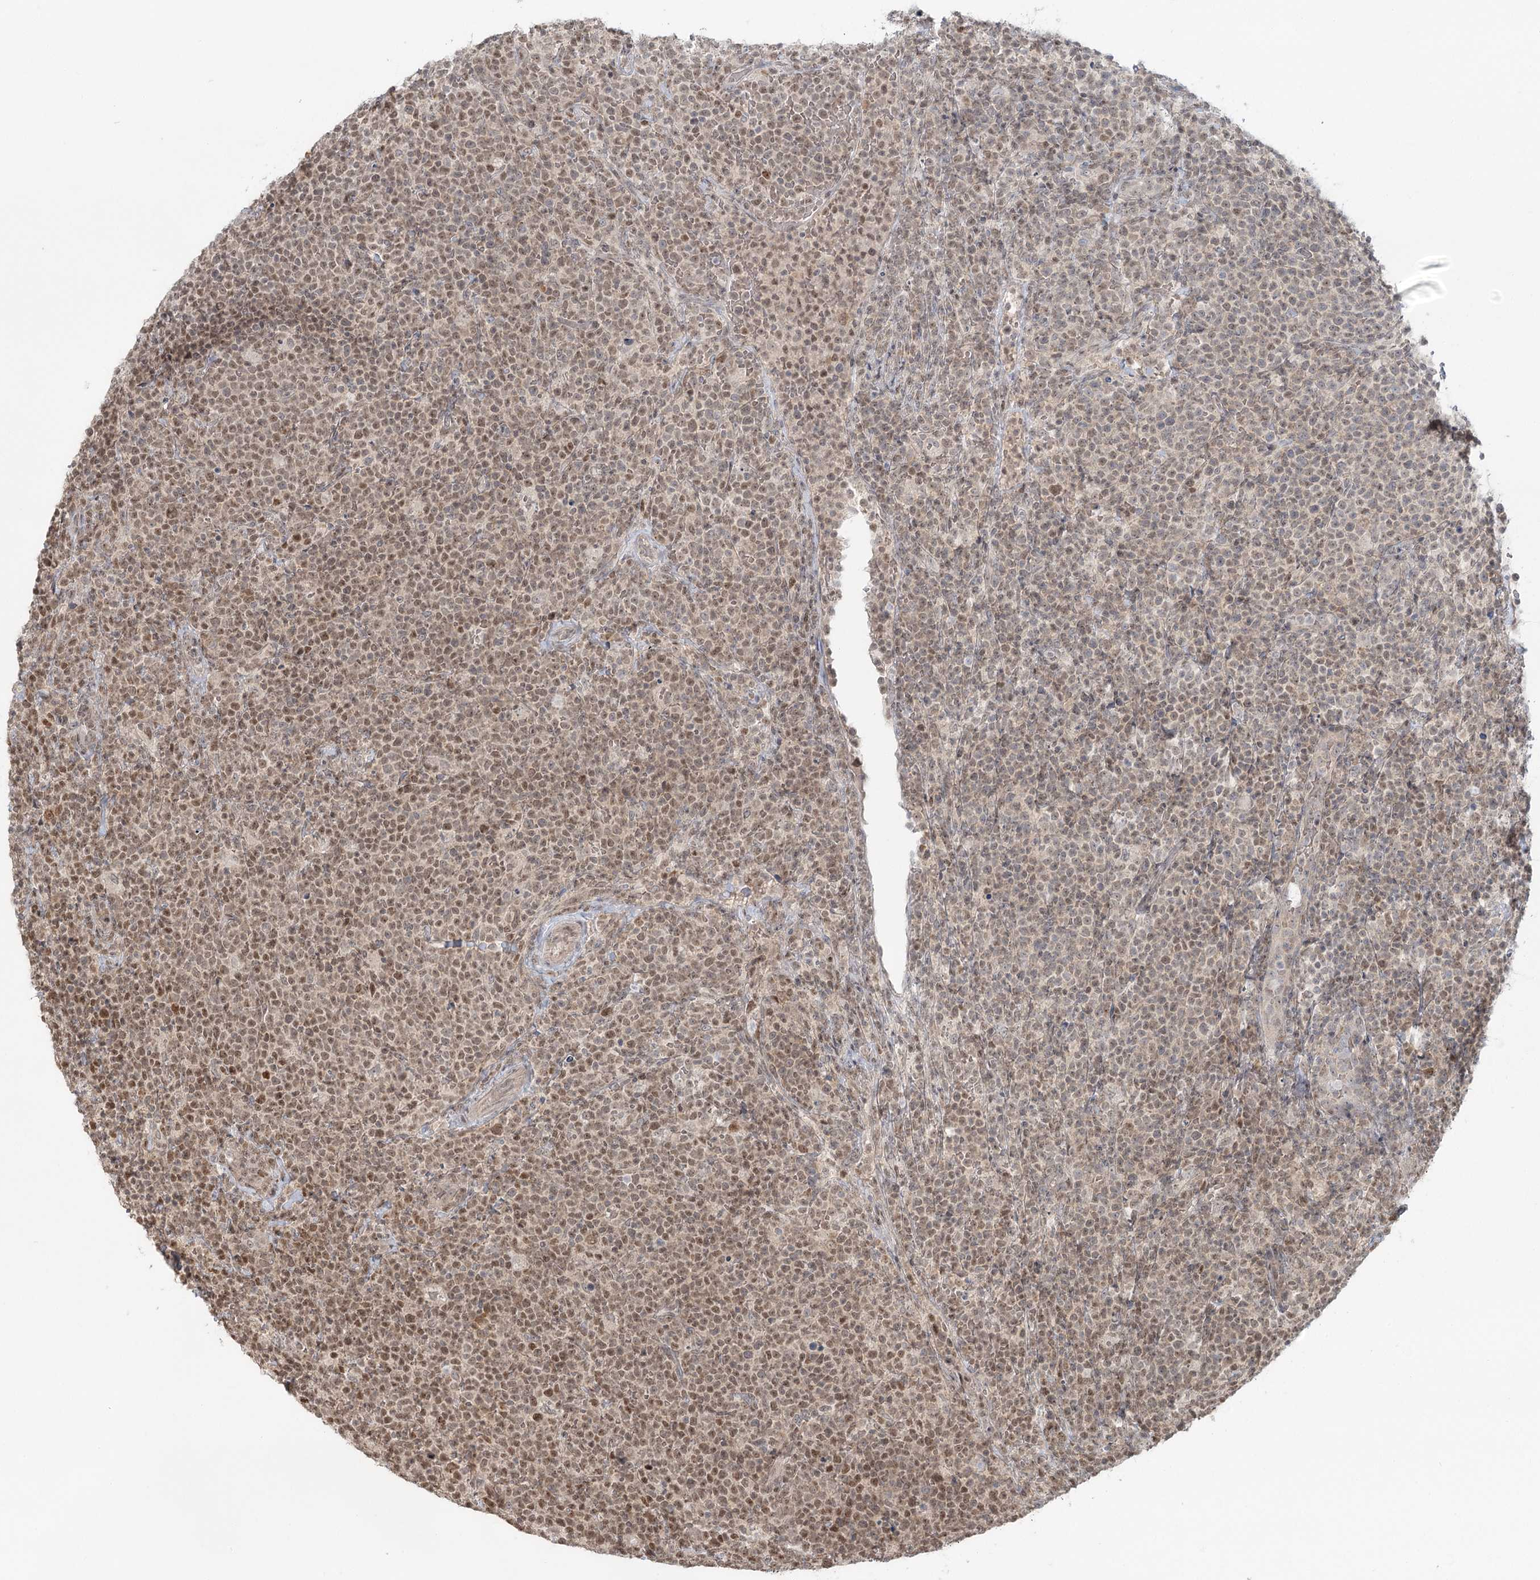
{"staining": {"intensity": "moderate", "quantity": ">75%", "location": "nuclear"}, "tissue": "lymphoma", "cell_type": "Tumor cells", "image_type": "cancer", "snomed": [{"axis": "morphology", "description": "Malignant lymphoma, non-Hodgkin's type, High grade"}, {"axis": "topography", "description": "Lymph node"}], "caption": "A high-resolution micrograph shows immunohistochemistry (IHC) staining of lymphoma, which reveals moderate nuclear positivity in approximately >75% of tumor cells.", "gene": "R3HCC1L", "patient": {"sex": "male", "age": 61}}